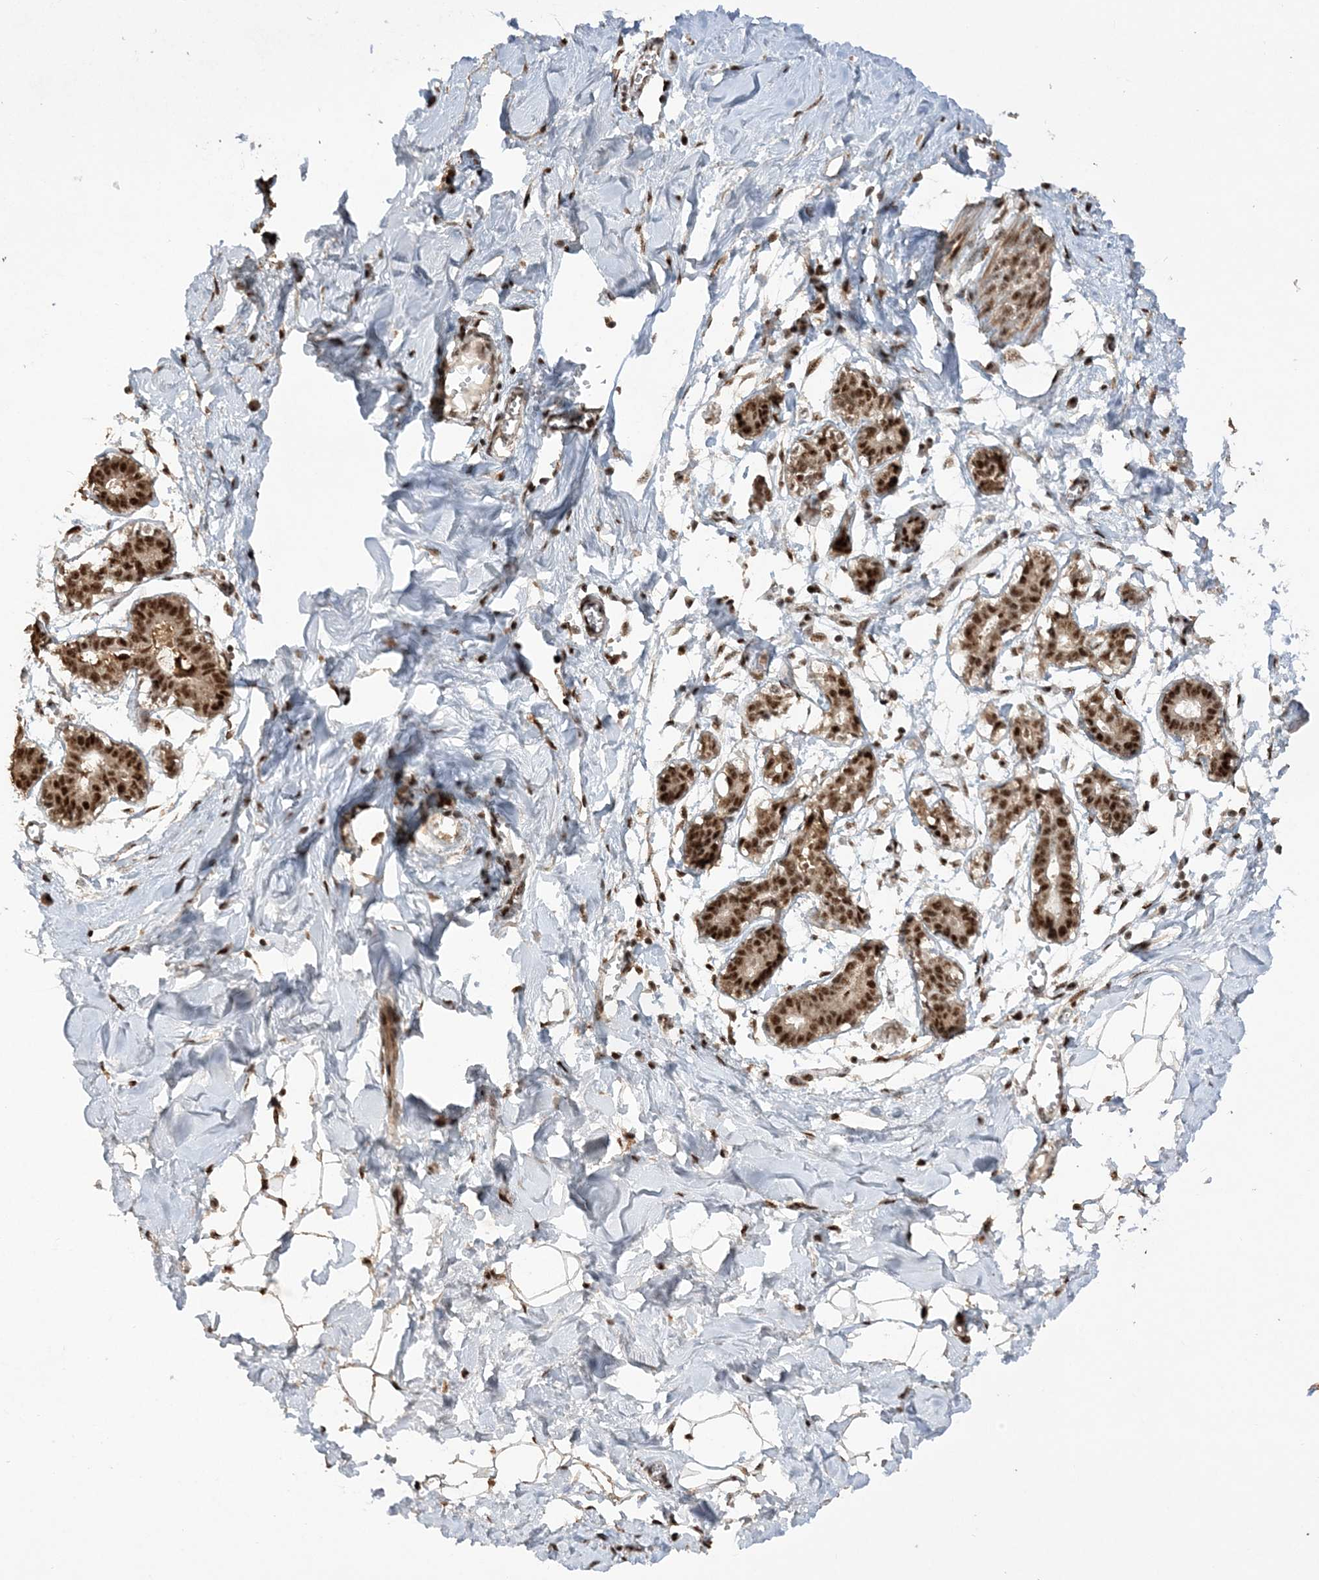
{"staining": {"intensity": "moderate", "quantity": ">75%", "location": "nuclear"}, "tissue": "breast", "cell_type": "Adipocytes", "image_type": "normal", "snomed": [{"axis": "morphology", "description": "Normal tissue, NOS"}, {"axis": "topography", "description": "Breast"}], "caption": "Immunohistochemical staining of unremarkable breast demonstrates medium levels of moderate nuclear expression in approximately >75% of adipocytes. (Brightfield microscopy of DAB IHC at high magnification).", "gene": "POLR3B", "patient": {"sex": "female", "age": 27}}